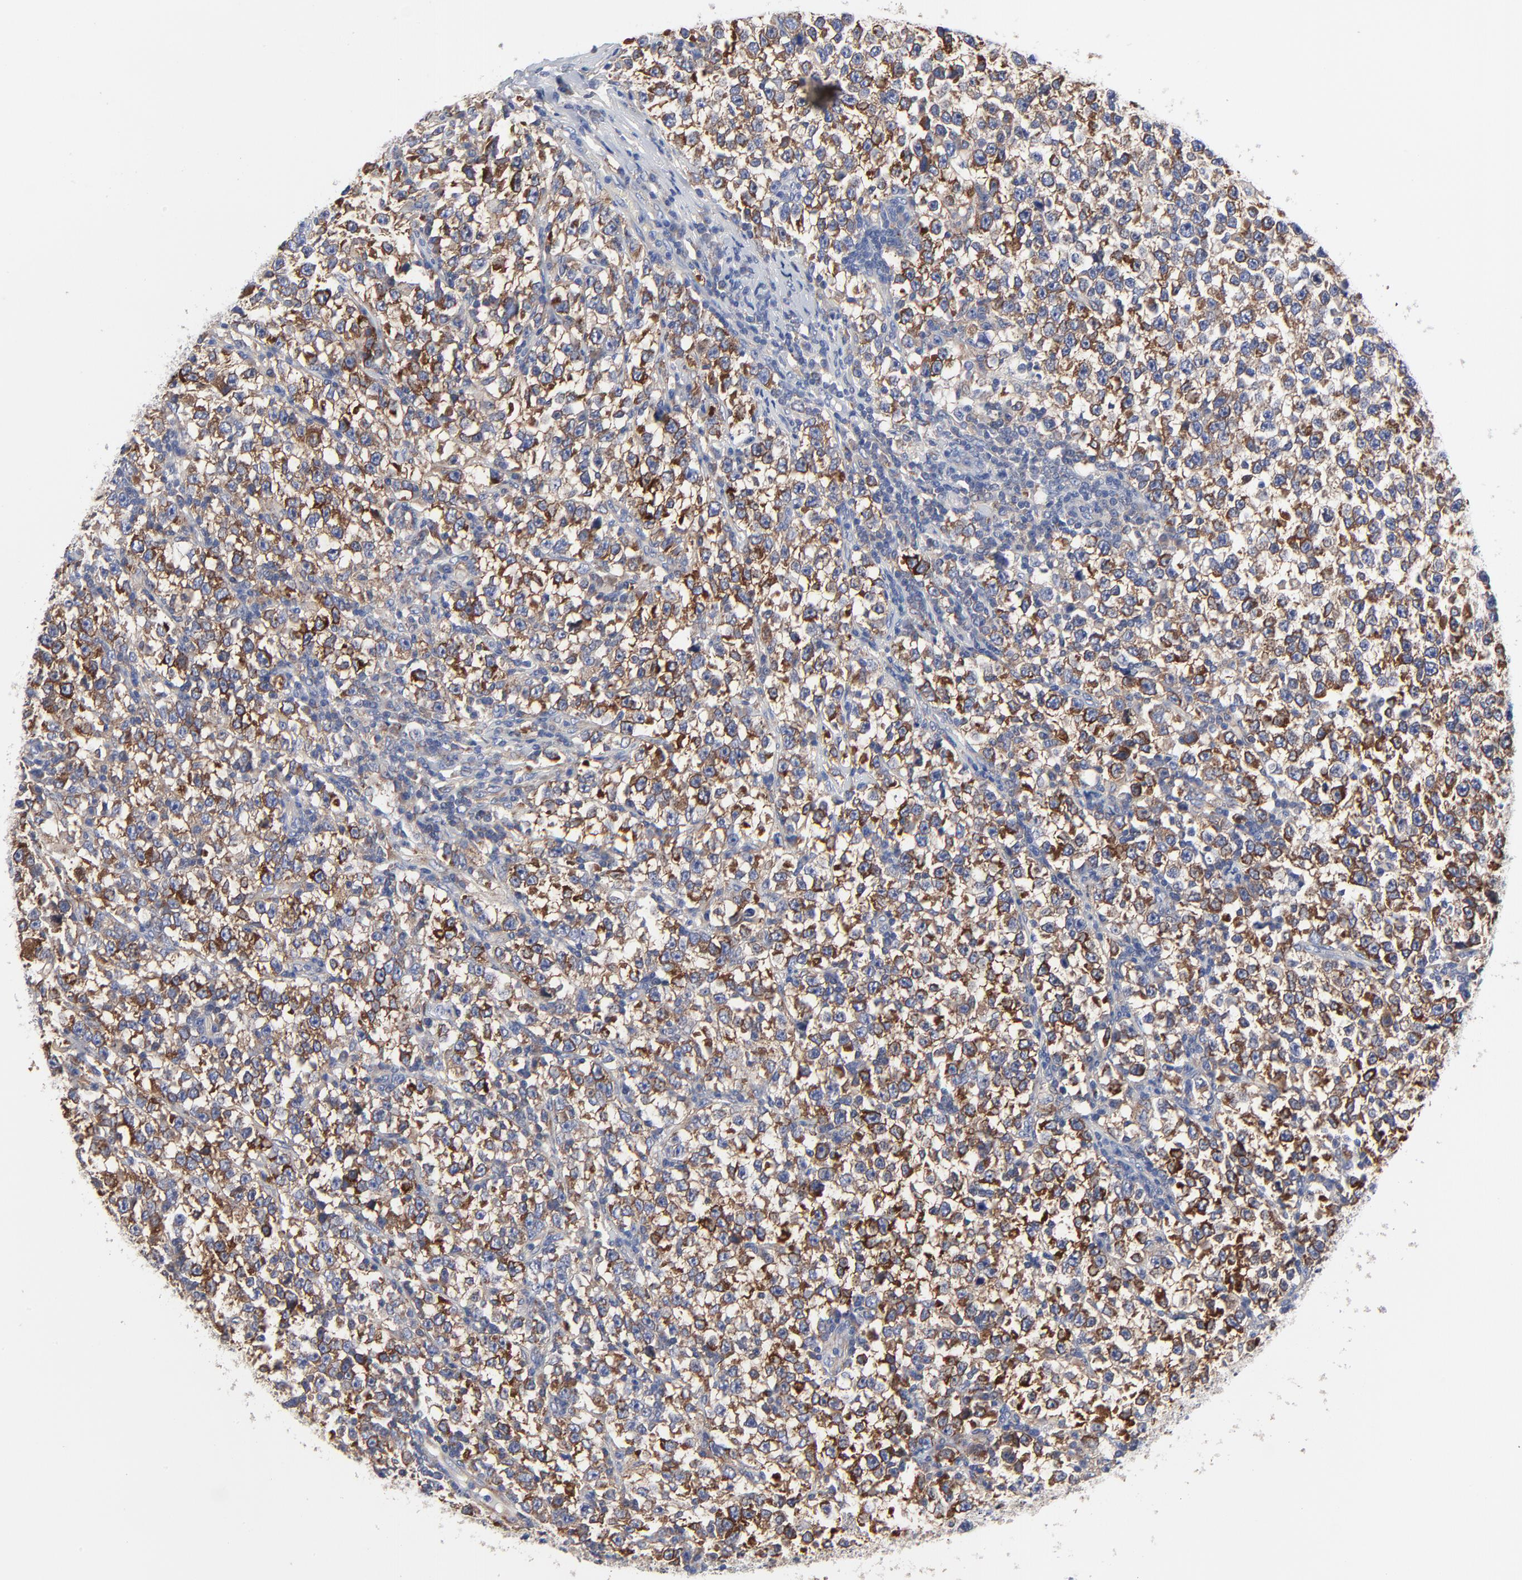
{"staining": {"intensity": "moderate", "quantity": "25%-75%", "location": "cytoplasmic/membranous"}, "tissue": "testis cancer", "cell_type": "Tumor cells", "image_type": "cancer", "snomed": [{"axis": "morphology", "description": "Seminoma, NOS"}, {"axis": "topography", "description": "Testis"}], "caption": "A high-resolution image shows immunohistochemistry (IHC) staining of seminoma (testis), which demonstrates moderate cytoplasmic/membranous staining in about 25%-75% of tumor cells.", "gene": "STAT2", "patient": {"sex": "male", "age": 43}}